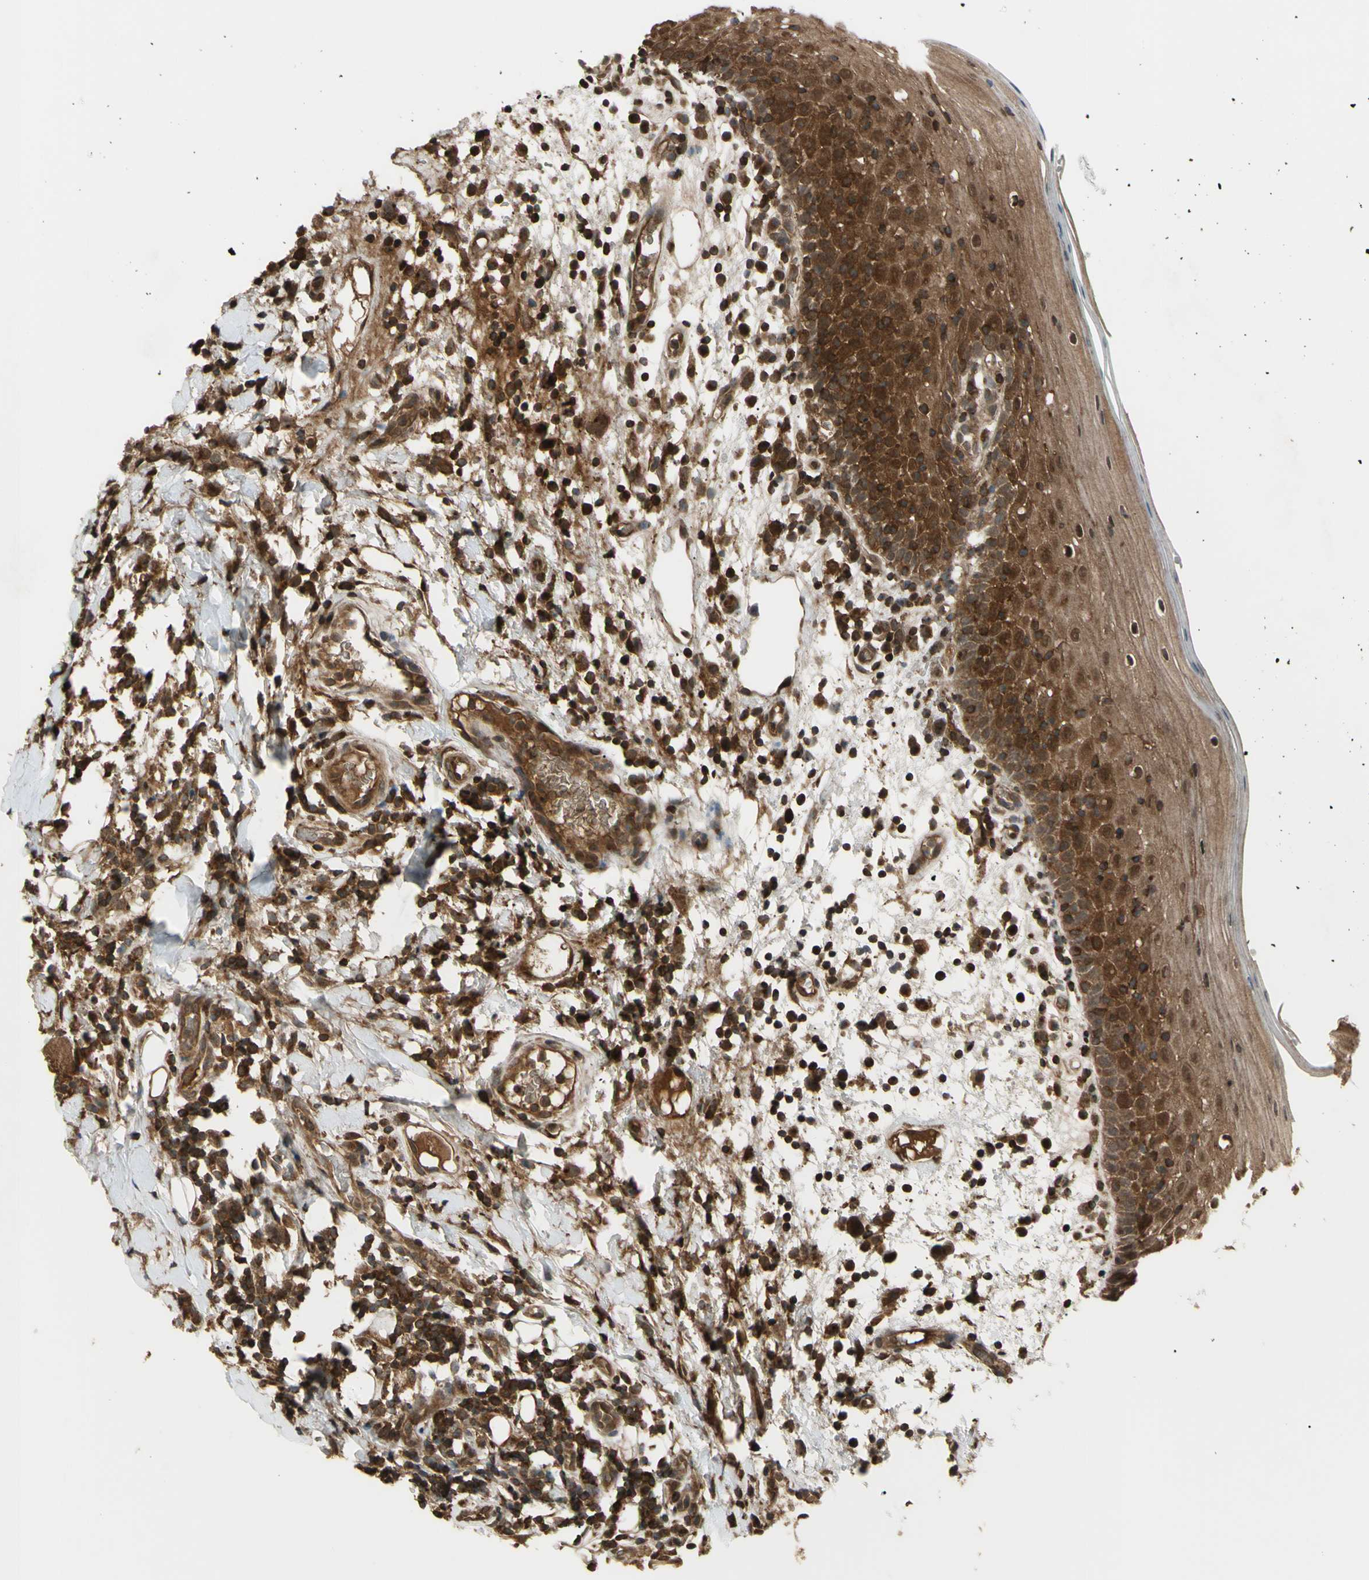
{"staining": {"intensity": "strong", "quantity": "25%-75%", "location": "cytoplasmic/membranous,nuclear"}, "tissue": "oral mucosa", "cell_type": "Squamous epithelial cells", "image_type": "normal", "snomed": [{"axis": "morphology", "description": "Normal tissue, NOS"}, {"axis": "morphology", "description": "Squamous cell carcinoma, NOS"}, {"axis": "topography", "description": "Skeletal muscle"}, {"axis": "topography", "description": "Oral tissue"}], "caption": "Brown immunohistochemical staining in unremarkable human oral mucosa shows strong cytoplasmic/membranous,nuclear positivity in approximately 25%-75% of squamous epithelial cells. (Brightfield microscopy of DAB IHC at high magnification).", "gene": "FLII", "patient": {"sex": "male", "age": 71}}